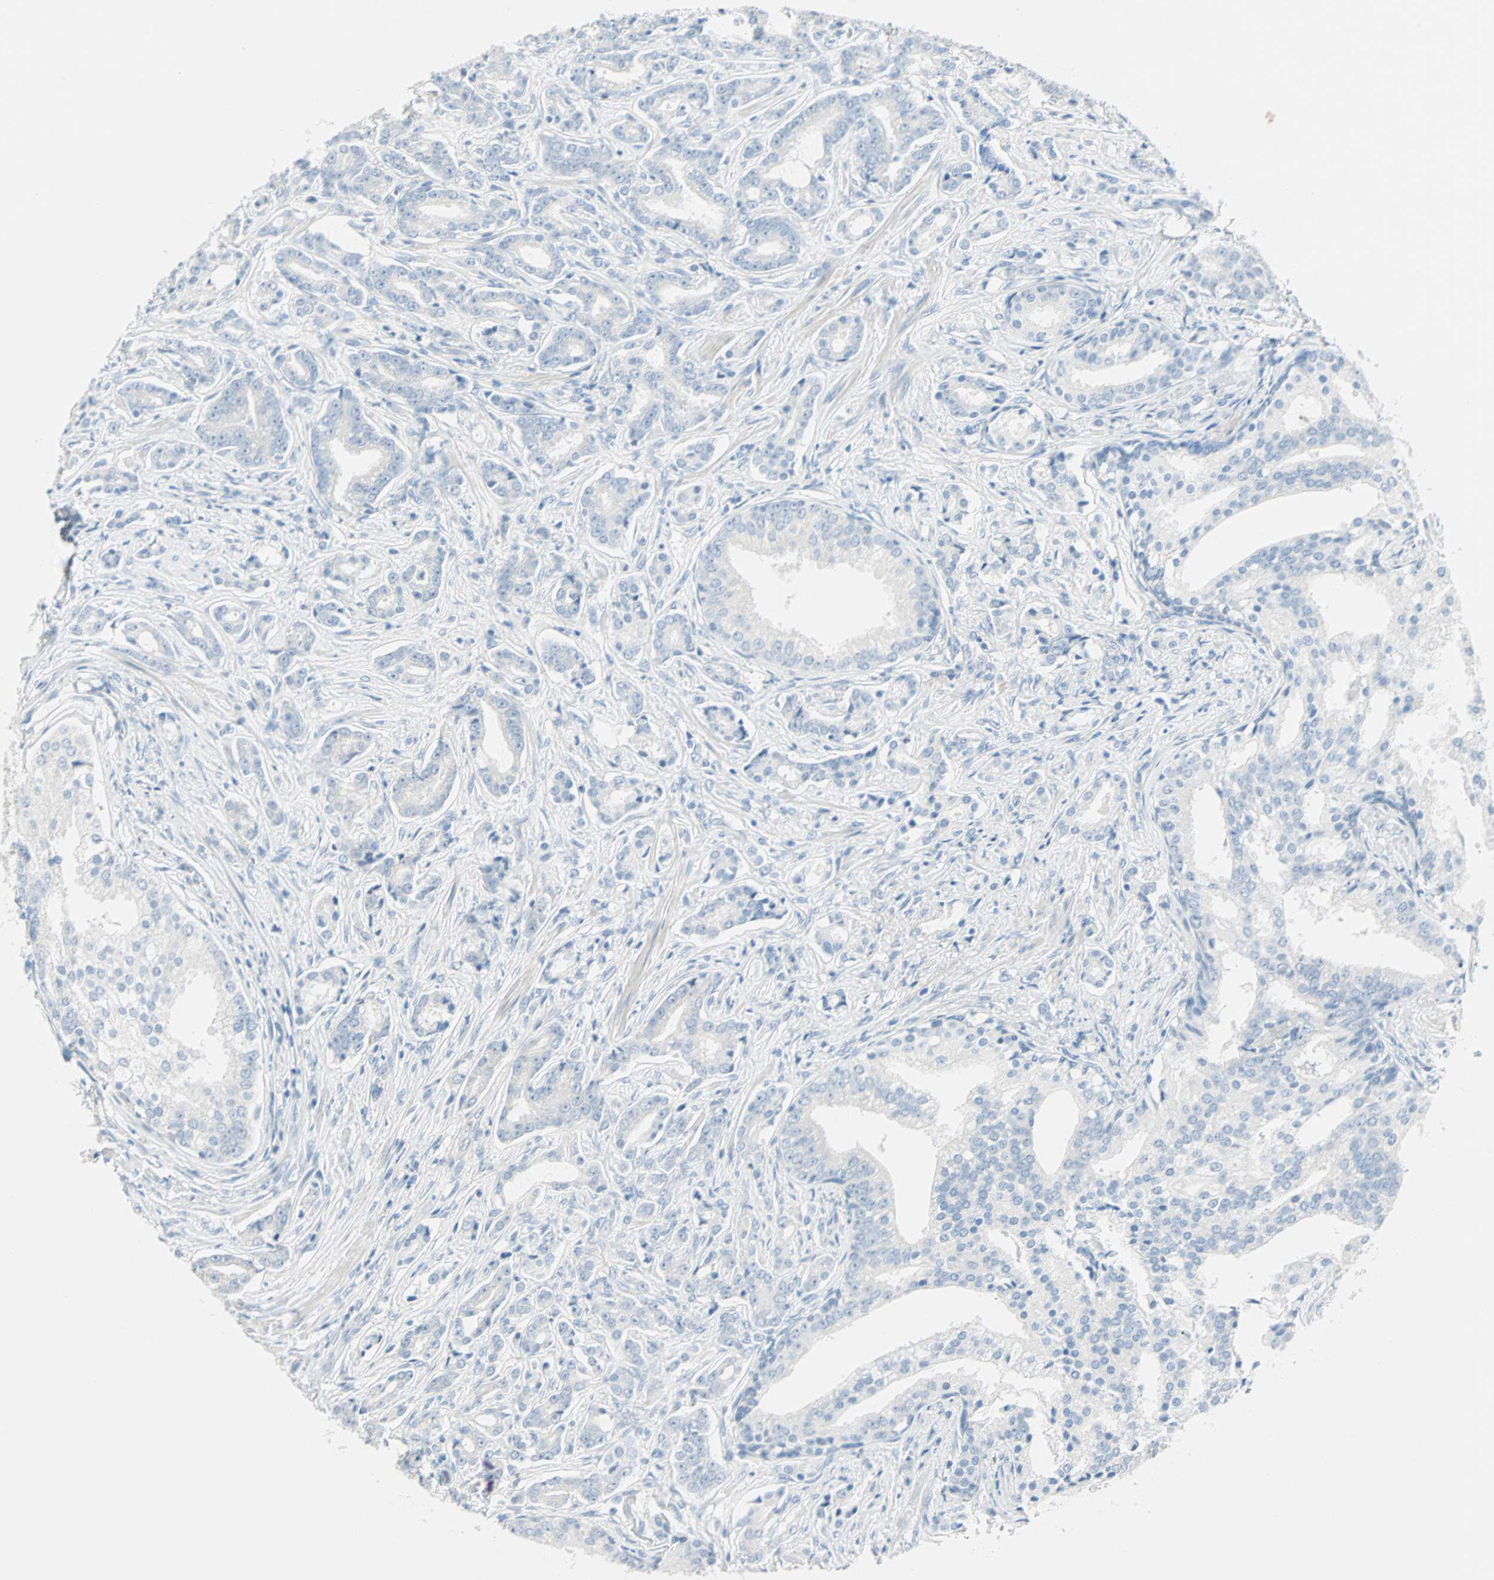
{"staining": {"intensity": "negative", "quantity": "none", "location": "none"}, "tissue": "prostate cancer", "cell_type": "Tumor cells", "image_type": "cancer", "snomed": [{"axis": "morphology", "description": "Adenocarcinoma, Low grade"}, {"axis": "topography", "description": "Prostate"}], "caption": "Immunohistochemical staining of human prostate cancer (low-grade adenocarcinoma) shows no significant positivity in tumor cells.", "gene": "SULT1C2", "patient": {"sex": "male", "age": 58}}